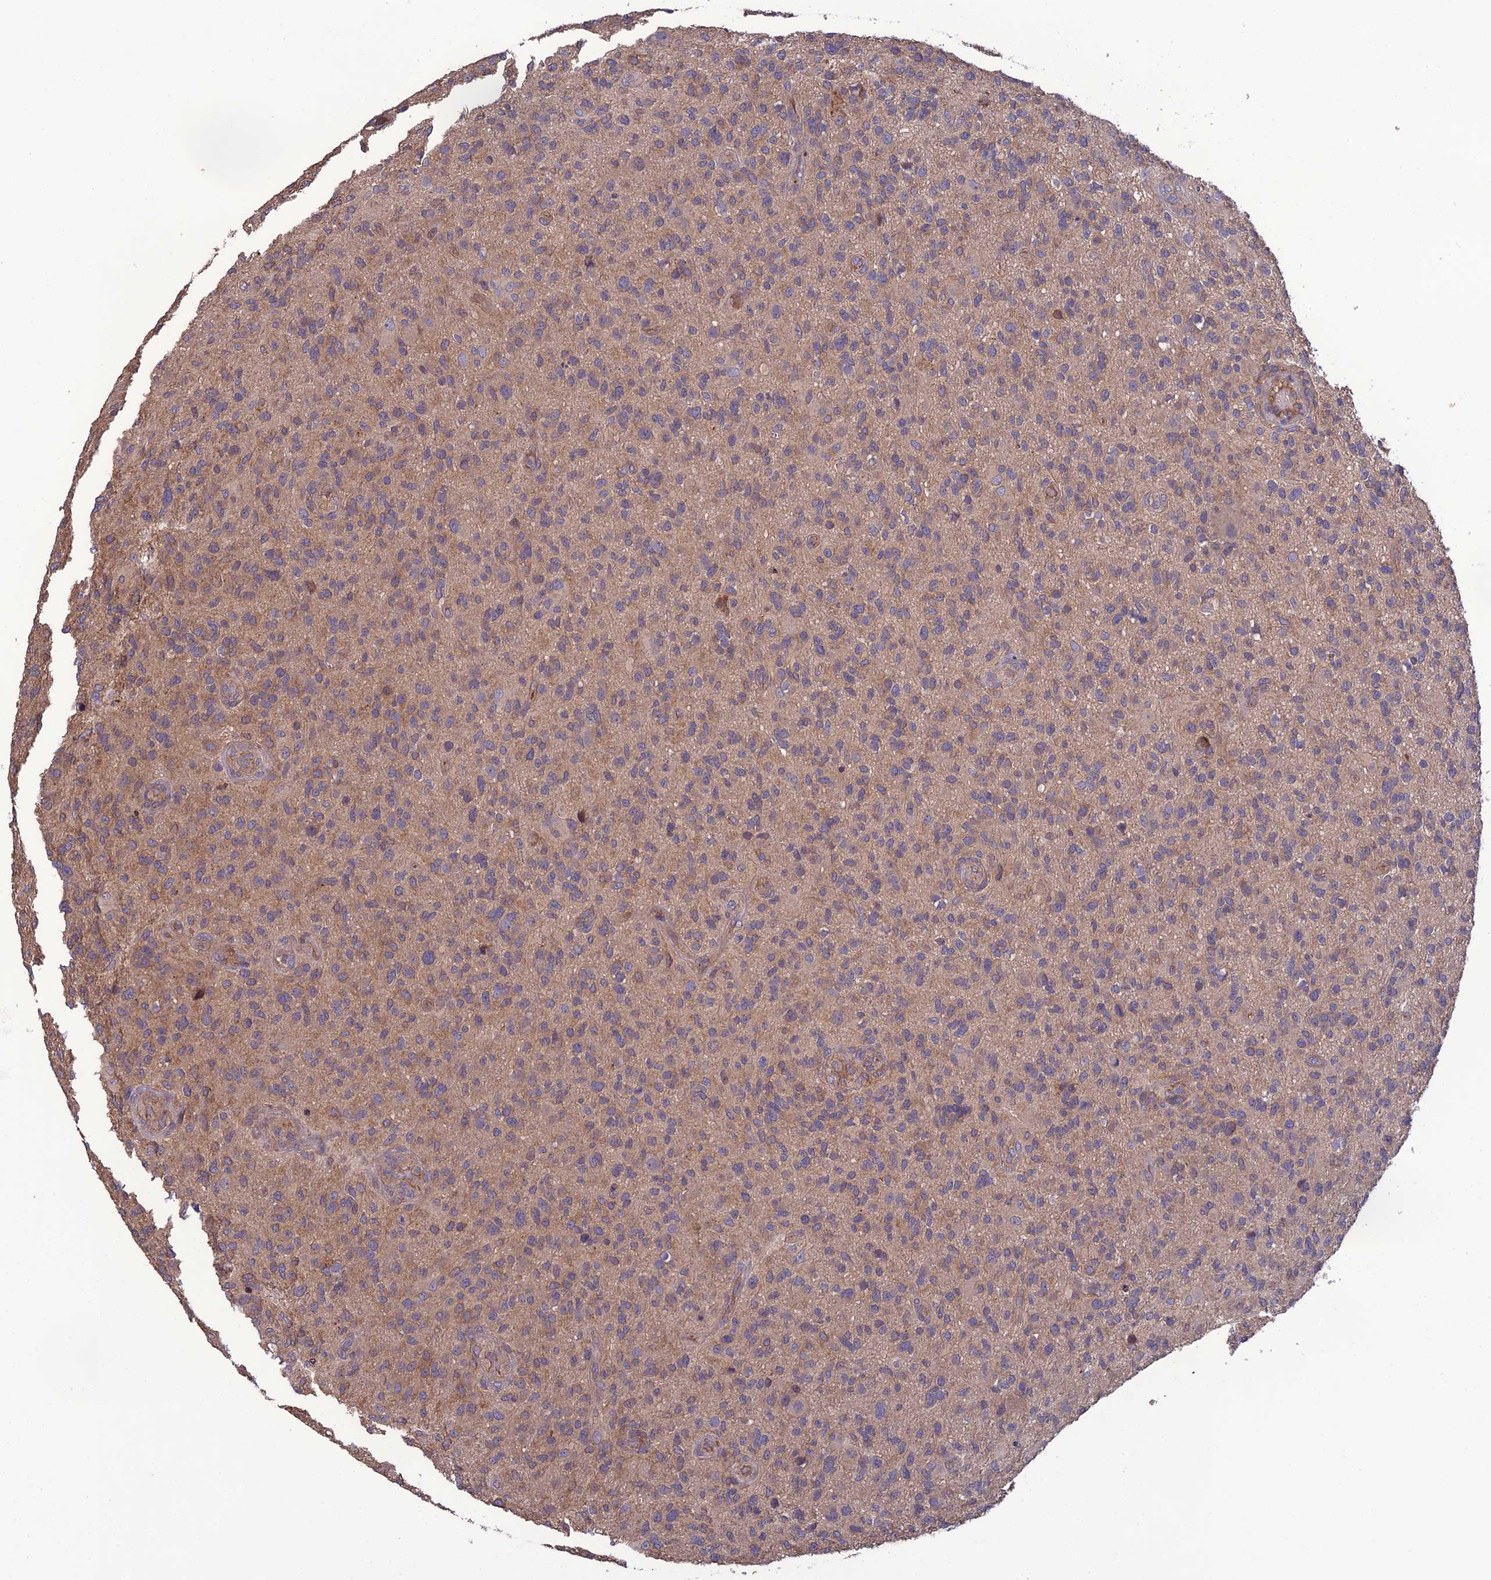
{"staining": {"intensity": "weak", "quantity": ">75%", "location": "cytoplasmic/membranous"}, "tissue": "glioma", "cell_type": "Tumor cells", "image_type": "cancer", "snomed": [{"axis": "morphology", "description": "Glioma, malignant, High grade"}, {"axis": "topography", "description": "Brain"}], "caption": "A histopathology image of human high-grade glioma (malignant) stained for a protein exhibits weak cytoplasmic/membranous brown staining in tumor cells.", "gene": "GALR2", "patient": {"sex": "male", "age": 47}}